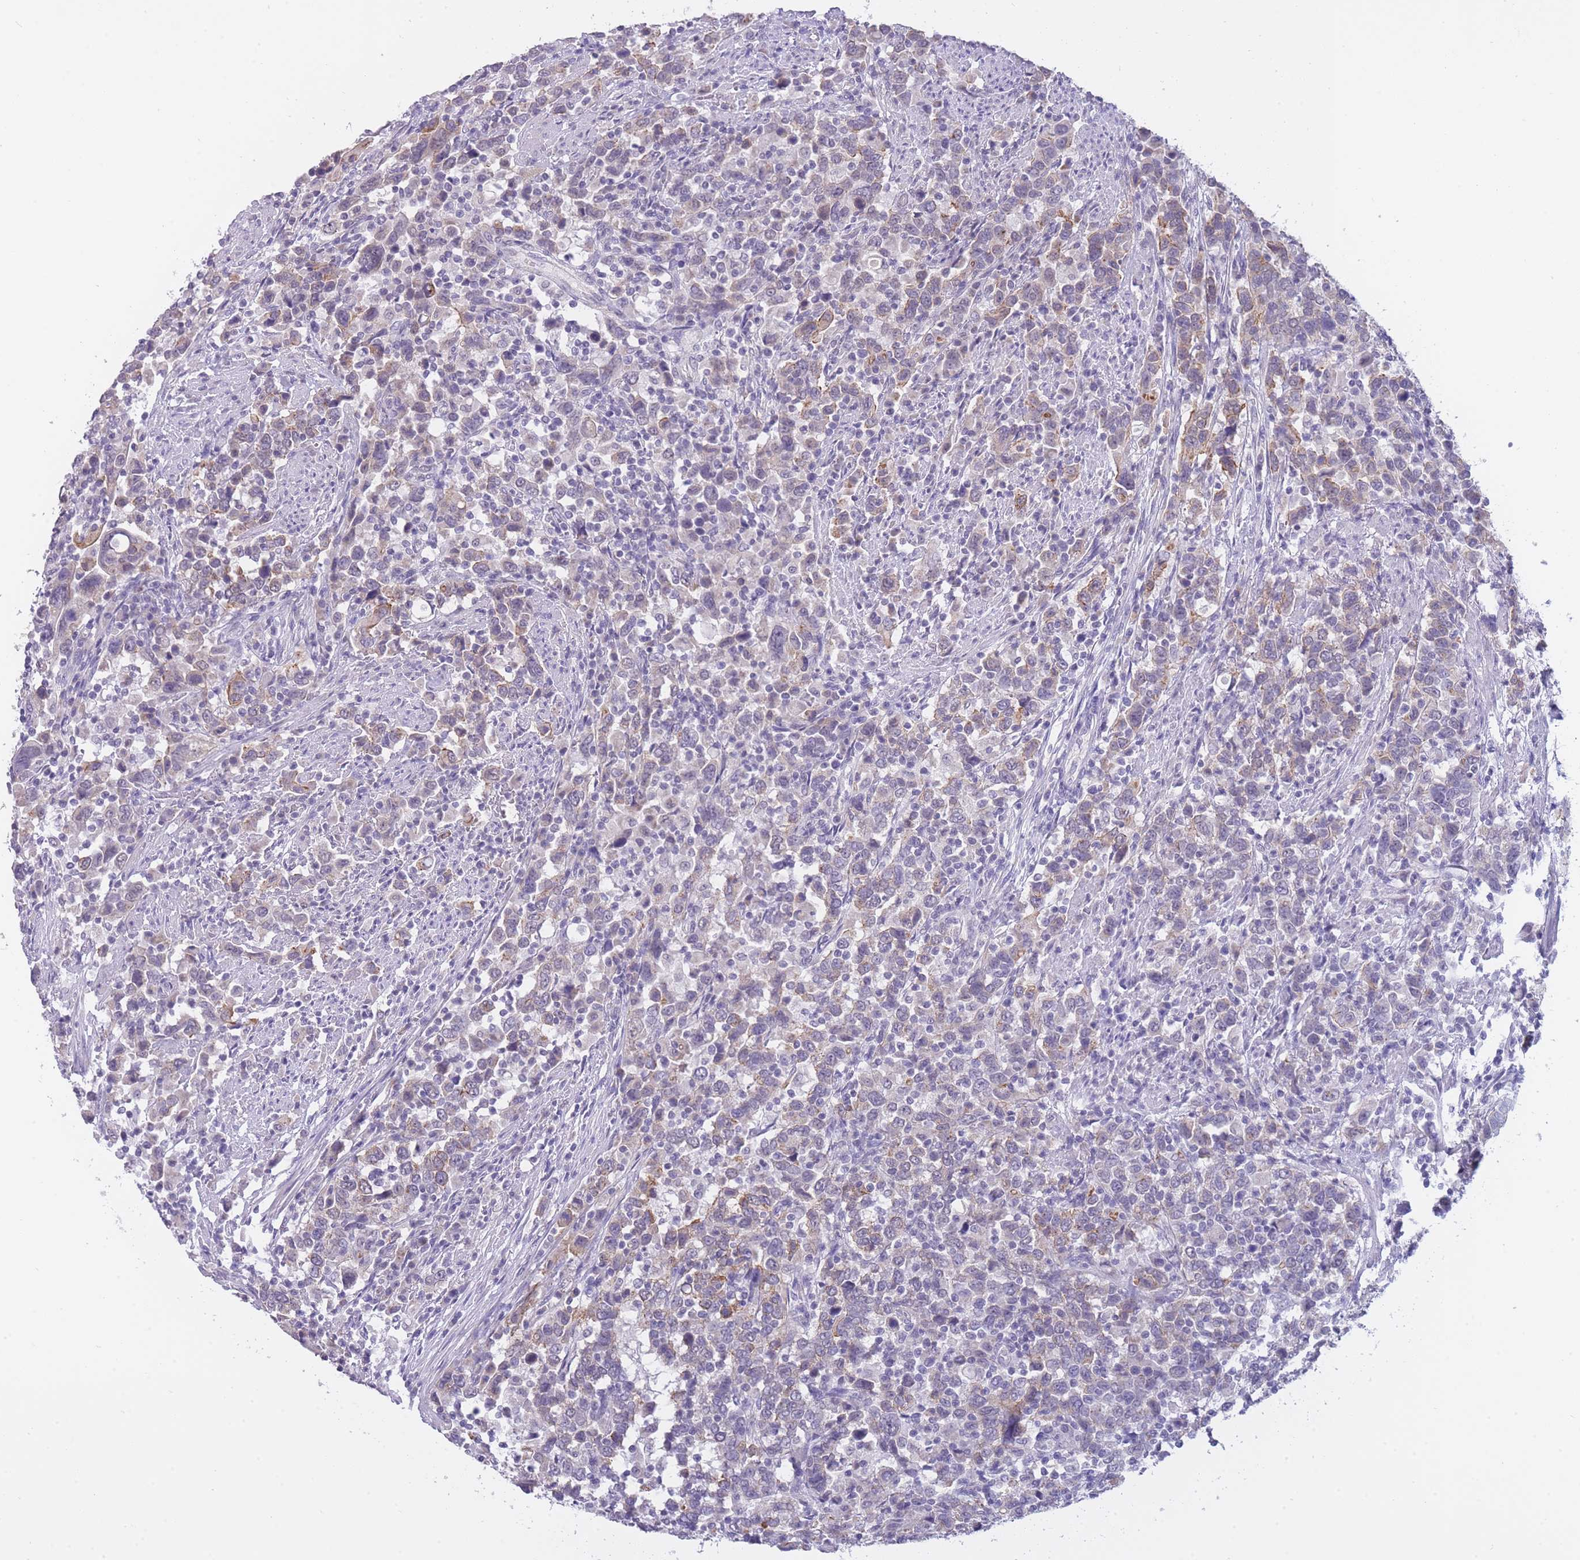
{"staining": {"intensity": "moderate", "quantity": "<25%", "location": "cytoplasmic/membranous"}, "tissue": "urothelial cancer", "cell_type": "Tumor cells", "image_type": "cancer", "snomed": [{"axis": "morphology", "description": "Urothelial carcinoma, High grade"}, {"axis": "topography", "description": "Urinary bladder"}], "caption": "Urothelial cancer tissue shows moderate cytoplasmic/membranous expression in approximately <25% of tumor cells", "gene": "FRAT2", "patient": {"sex": "male", "age": 61}}